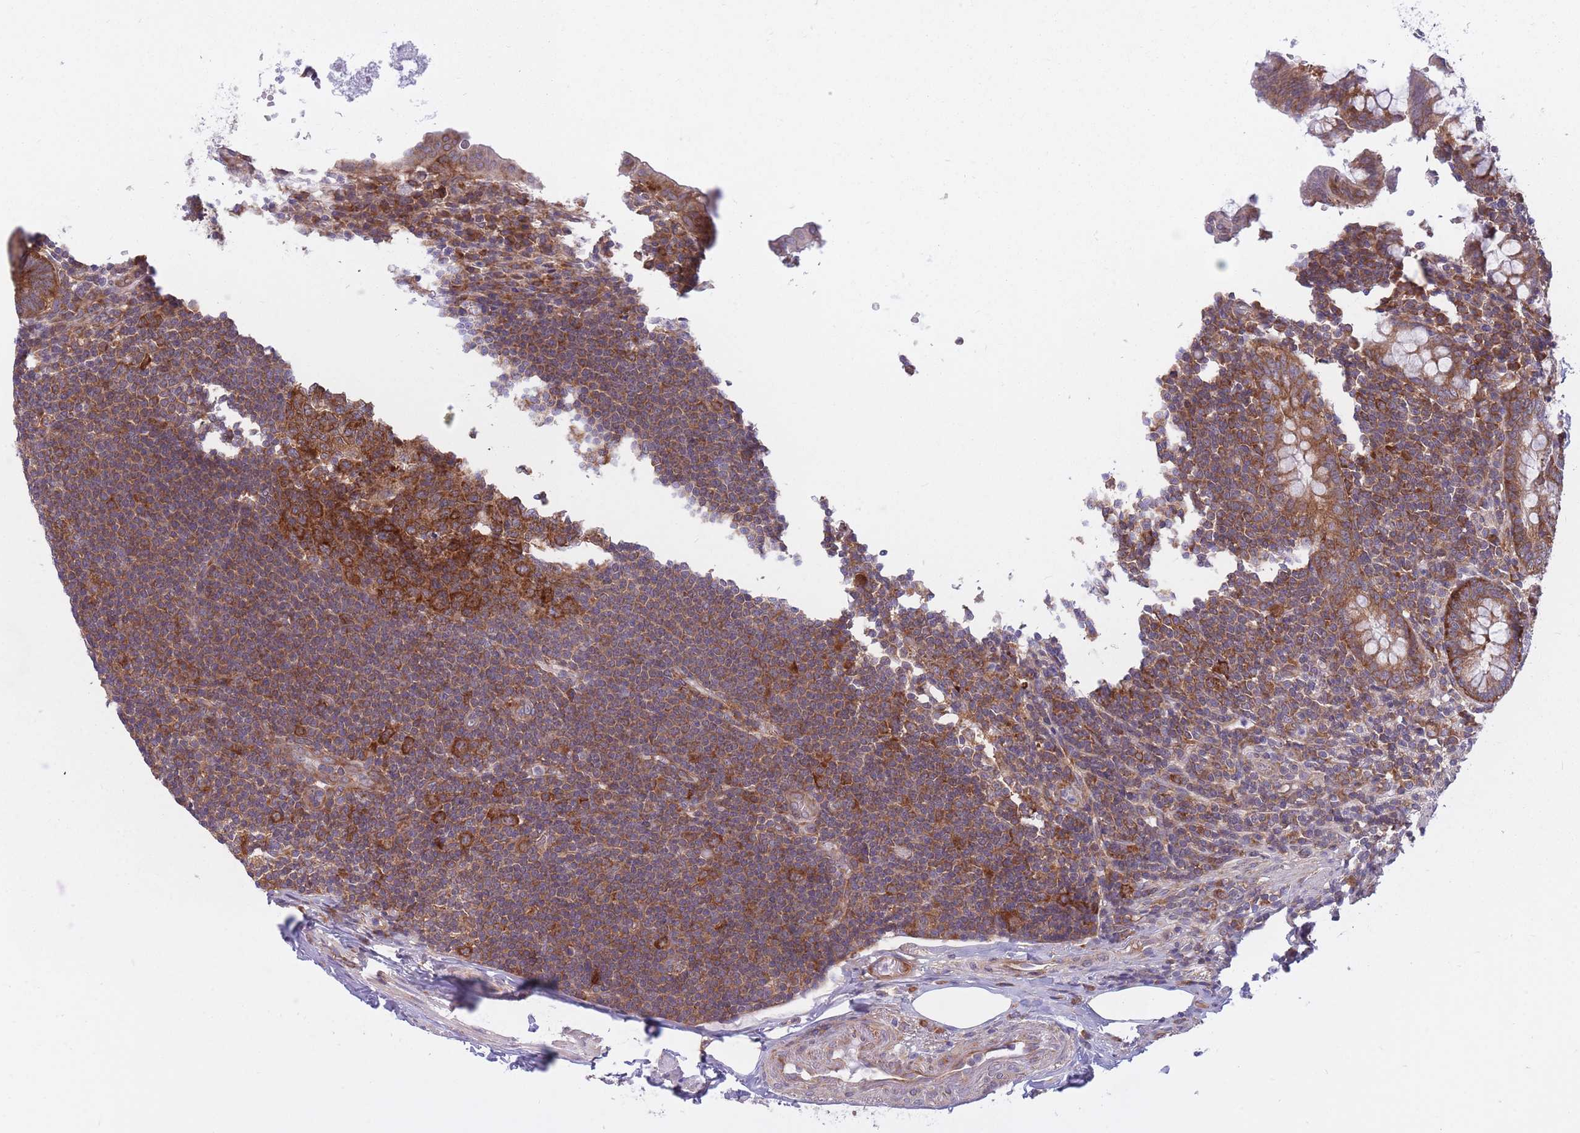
{"staining": {"intensity": "moderate", "quantity": ">75%", "location": "cytoplasmic/membranous"}, "tissue": "appendix", "cell_type": "Glandular cells", "image_type": "normal", "snomed": [{"axis": "morphology", "description": "Normal tissue, NOS"}, {"axis": "topography", "description": "Appendix"}], "caption": "A high-resolution photomicrograph shows IHC staining of unremarkable appendix, which displays moderate cytoplasmic/membranous staining in about >75% of glandular cells. (Brightfield microscopy of DAB IHC at high magnification).", "gene": "CCDC124", "patient": {"sex": "male", "age": 83}}